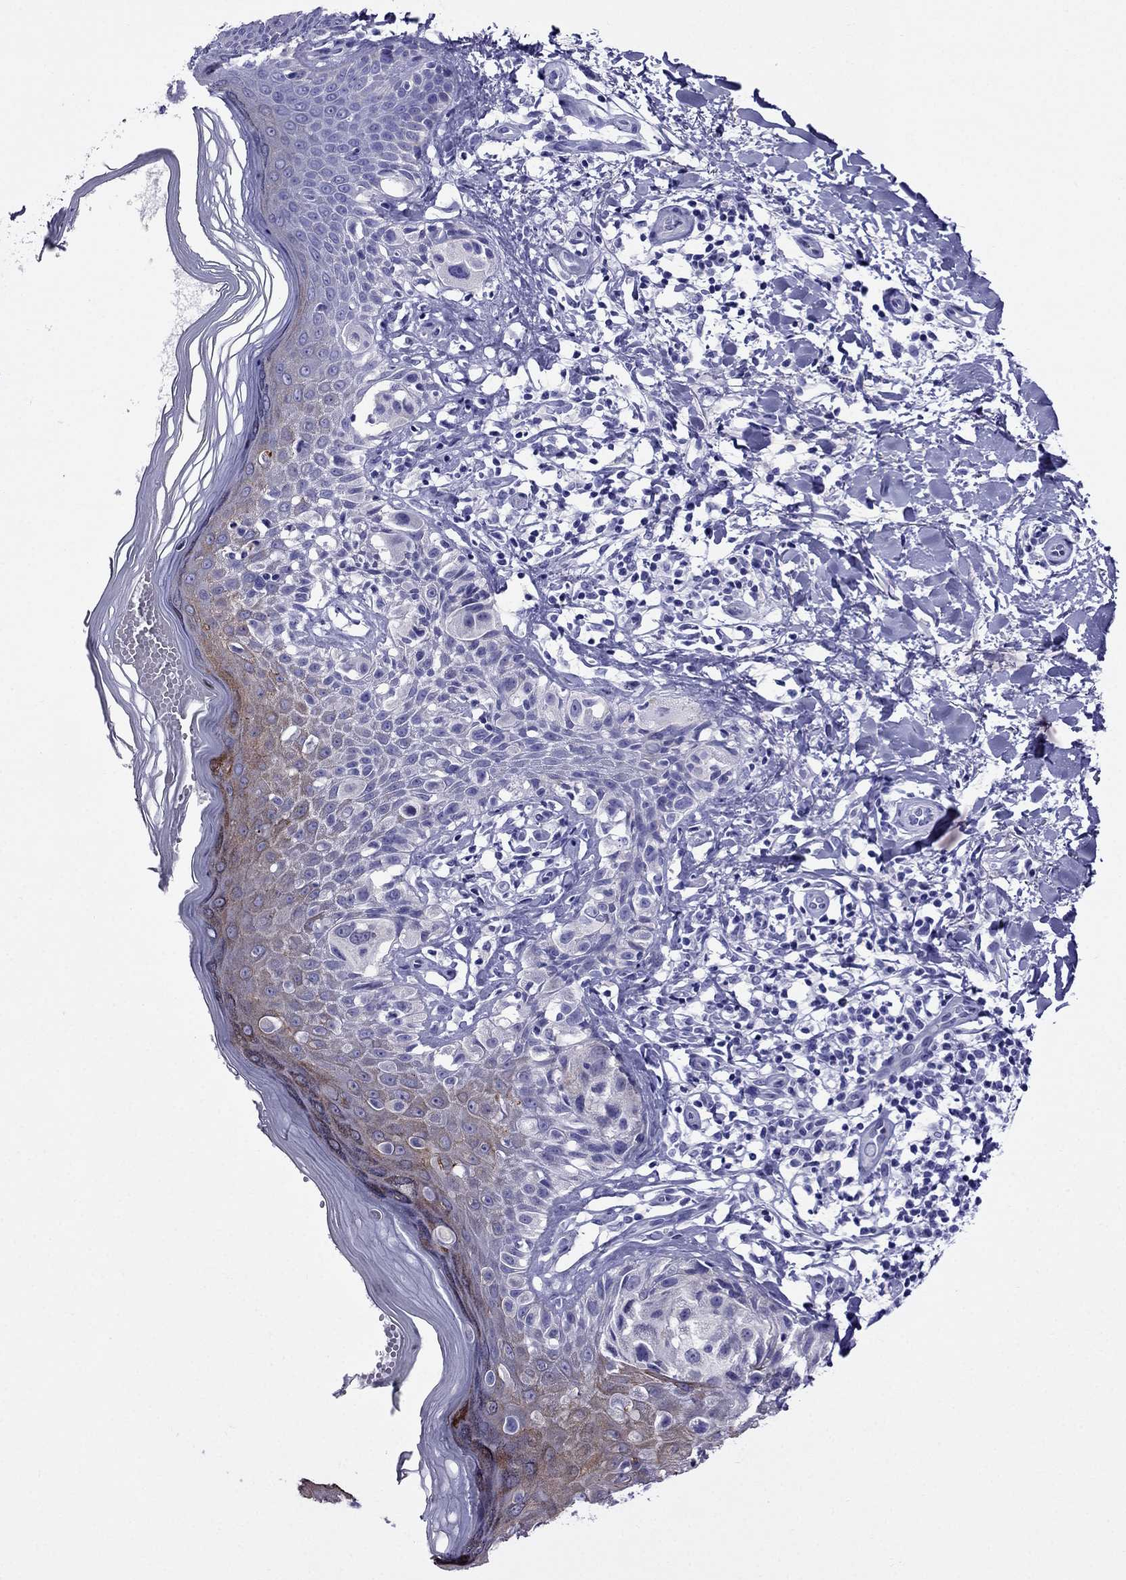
{"staining": {"intensity": "moderate", "quantity": "<25%", "location": "cytoplasmic/membranous"}, "tissue": "melanoma", "cell_type": "Tumor cells", "image_type": "cancer", "snomed": [{"axis": "morphology", "description": "Malignant melanoma, NOS"}, {"axis": "topography", "description": "Skin"}], "caption": "Tumor cells demonstrate low levels of moderate cytoplasmic/membranous staining in approximately <25% of cells in melanoma.", "gene": "CRYBA1", "patient": {"sex": "female", "age": 73}}